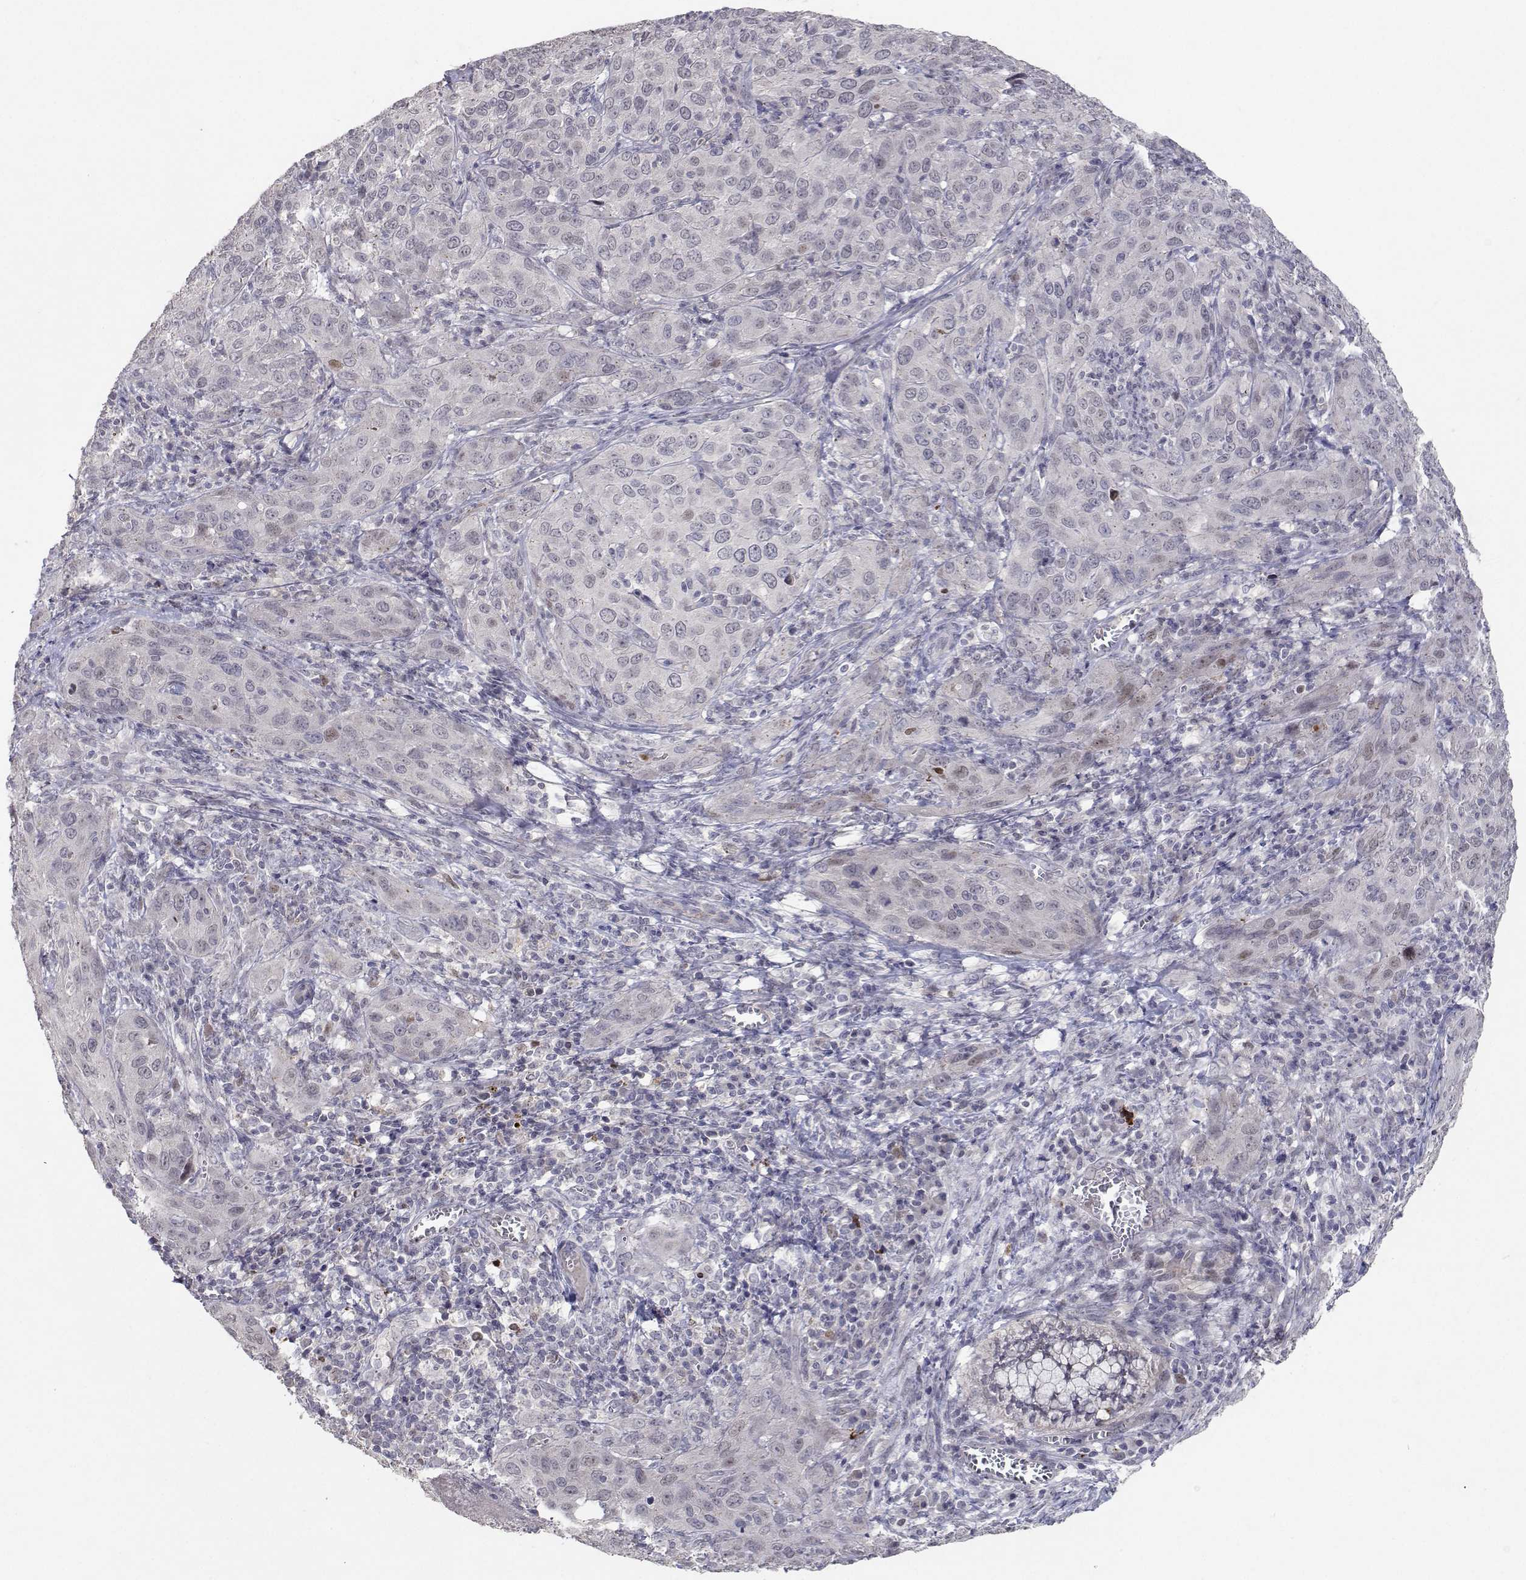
{"staining": {"intensity": "weak", "quantity": "<25%", "location": "nuclear"}, "tissue": "cervical cancer", "cell_type": "Tumor cells", "image_type": "cancer", "snomed": [{"axis": "morphology", "description": "Normal tissue, NOS"}, {"axis": "morphology", "description": "Squamous cell carcinoma, NOS"}, {"axis": "topography", "description": "Cervix"}], "caption": "Tumor cells show no significant protein staining in cervical cancer (squamous cell carcinoma).", "gene": "RBPJL", "patient": {"sex": "female", "age": 51}}